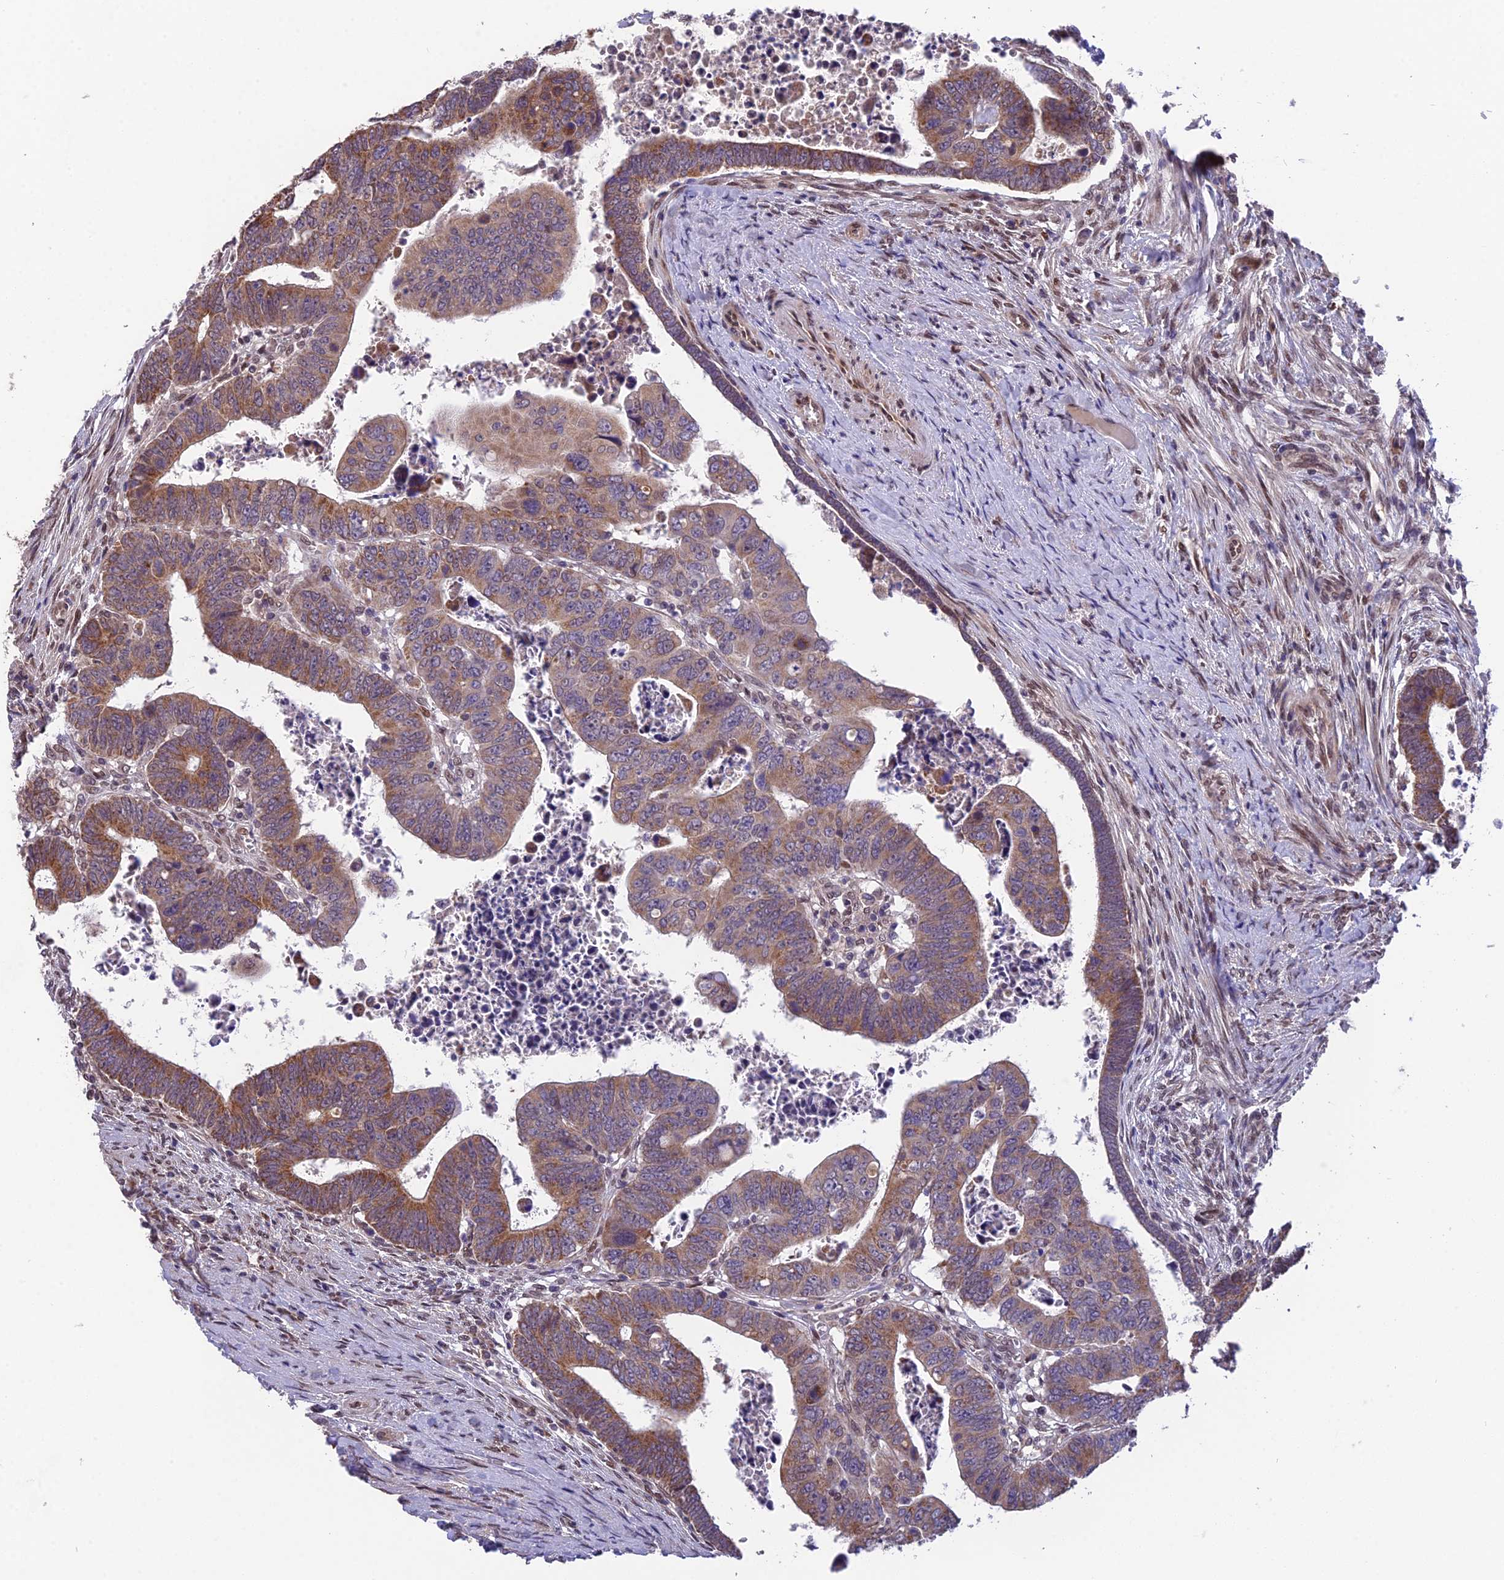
{"staining": {"intensity": "moderate", "quantity": ">75%", "location": "cytoplasmic/membranous"}, "tissue": "colorectal cancer", "cell_type": "Tumor cells", "image_type": "cancer", "snomed": [{"axis": "morphology", "description": "Normal tissue, NOS"}, {"axis": "morphology", "description": "Adenocarcinoma, NOS"}, {"axis": "topography", "description": "Rectum"}], "caption": "A photomicrograph of adenocarcinoma (colorectal) stained for a protein reveals moderate cytoplasmic/membranous brown staining in tumor cells.", "gene": "CYP2R1", "patient": {"sex": "female", "age": 65}}